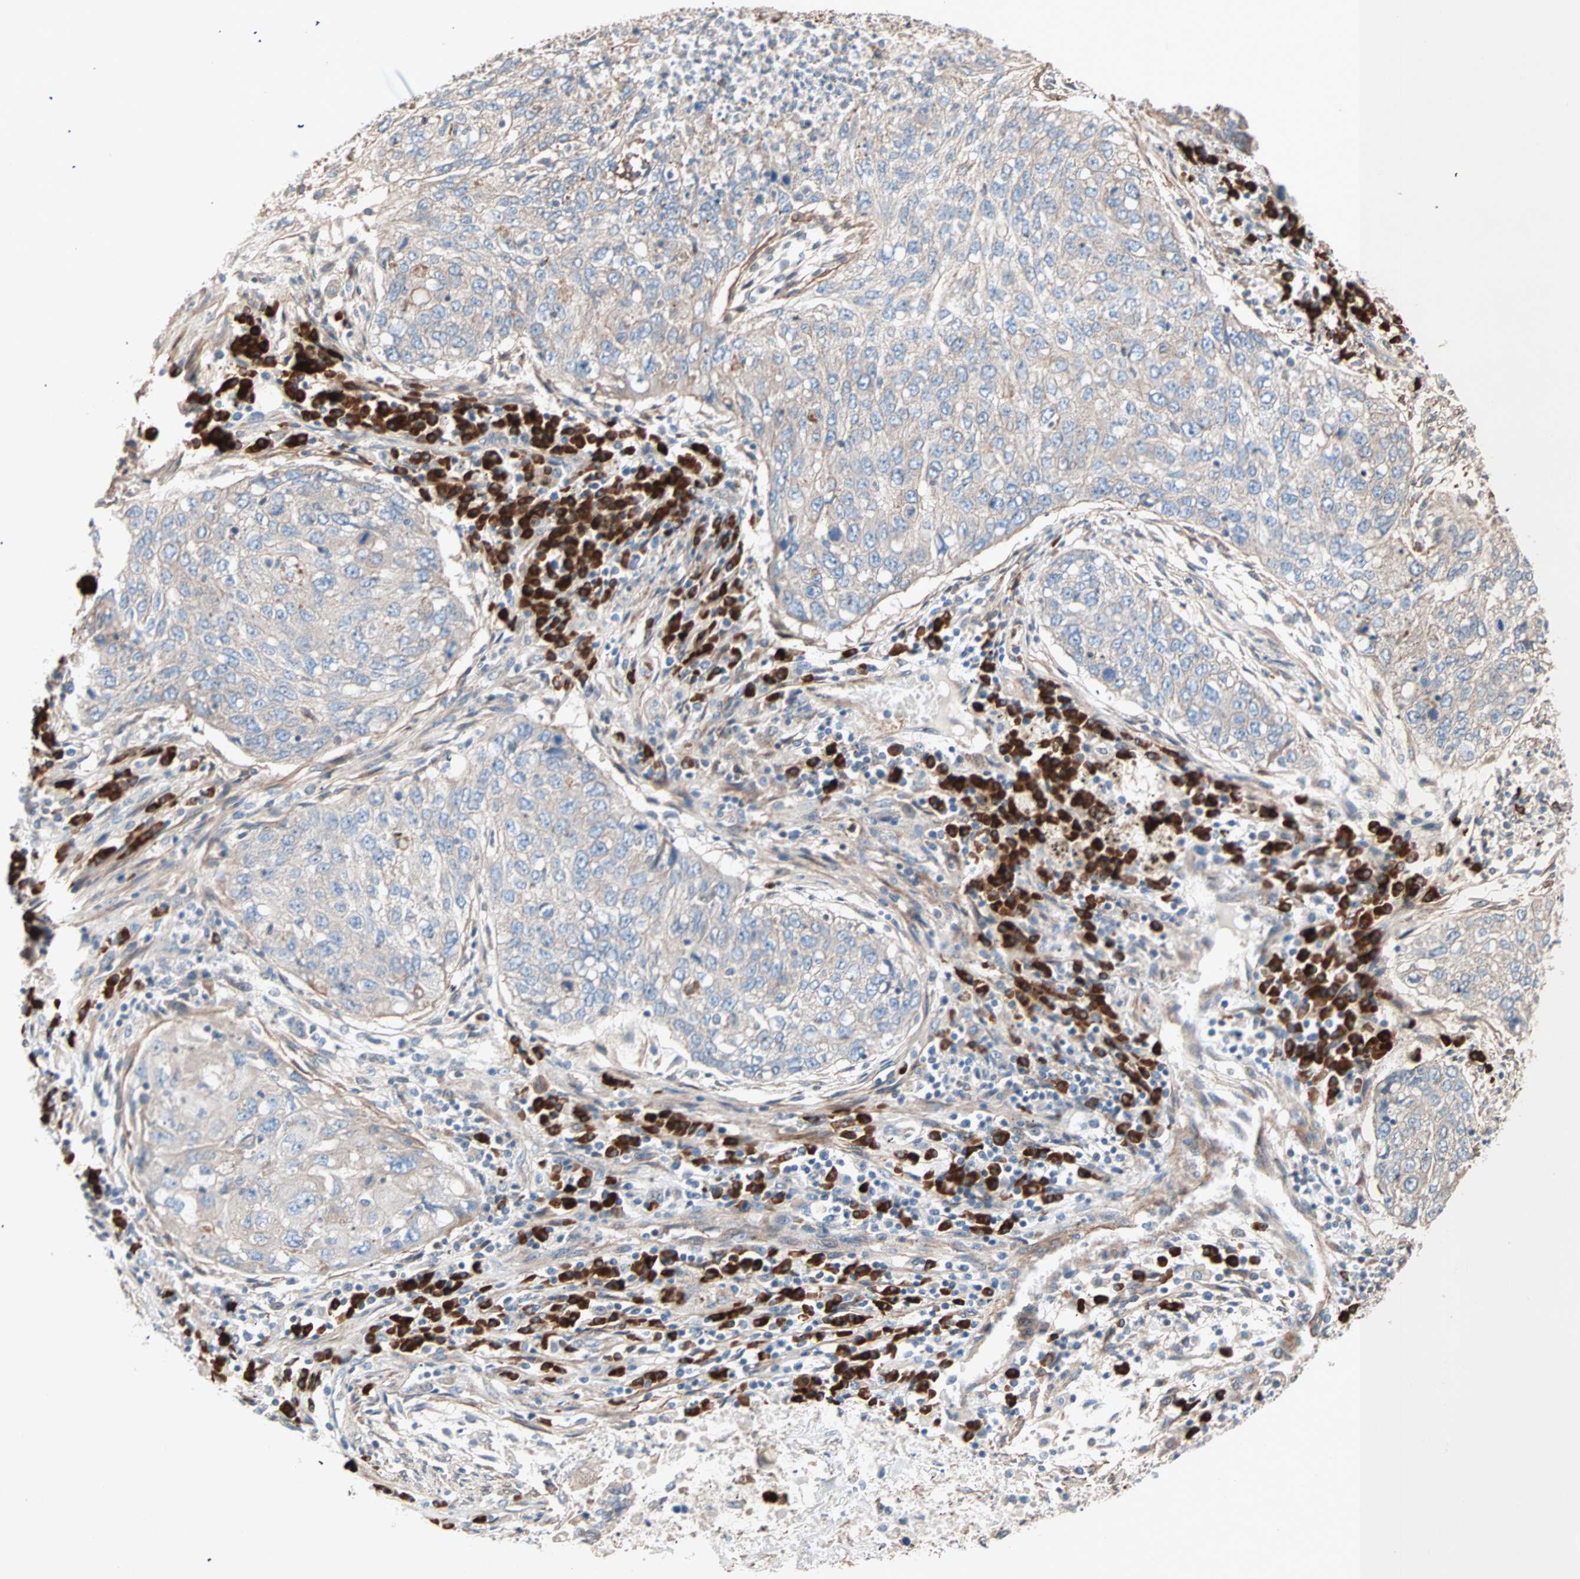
{"staining": {"intensity": "weak", "quantity": ">75%", "location": "cytoplasmic/membranous"}, "tissue": "lung cancer", "cell_type": "Tumor cells", "image_type": "cancer", "snomed": [{"axis": "morphology", "description": "Squamous cell carcinoma, NOS"}, {"axis": "topography", "description": "Lung"}], "caption": "A brown stain highlights weak cytoplasmic/membranous staining of a protein in lung cancer tumor cells. (Stains: DAB in brown, nuclei in blue, Microscopy: brightfield microscopy at high magnification).", "gene": "ALG5", "patient": {"sex": "female", "age": 63}}